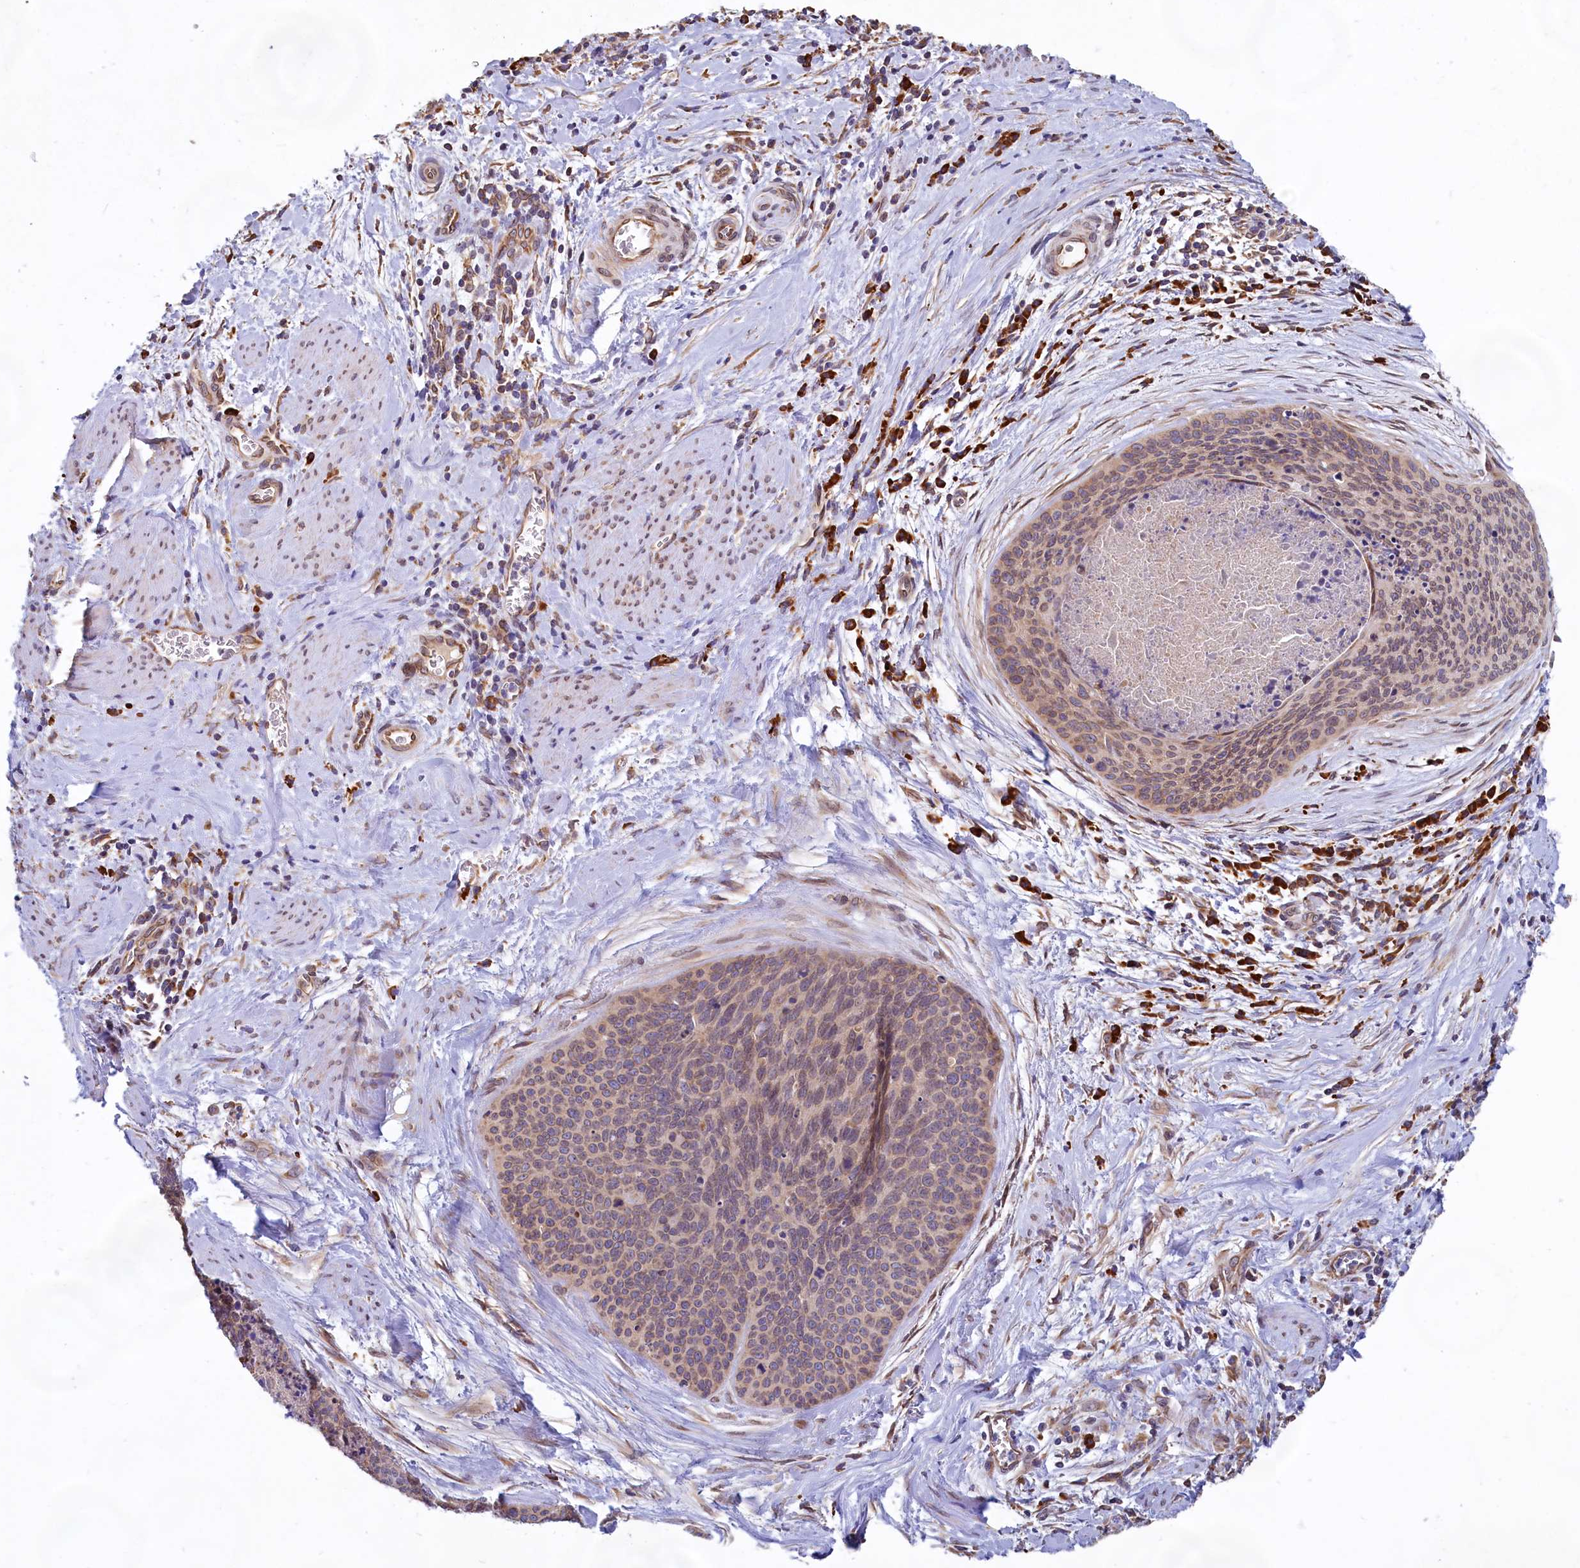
{"staining": {"intensity": "weak", "quantity": ">75%", "location": "cytoplasmic/membranous,nuclear"}, "tissue": "cervical cancer", "cell_type": "Tumor cells", "image_type": "cancer", "snomed": [{"axis": "morphology", "description": "Squamous cell carcinoma, NOS"}, {"axis": "topography", "description": "Cervix"}], "caption": "Immunohistochemical staining of human cervical cancer (squamous cell carcinoma) reveals low levels of weak cytoplasmic/membranous and nuclear protein positivity in approximately >75% of tumor cells.", "gene": "TBC1D19", "patient": {"sex": "female", "age": 55}}